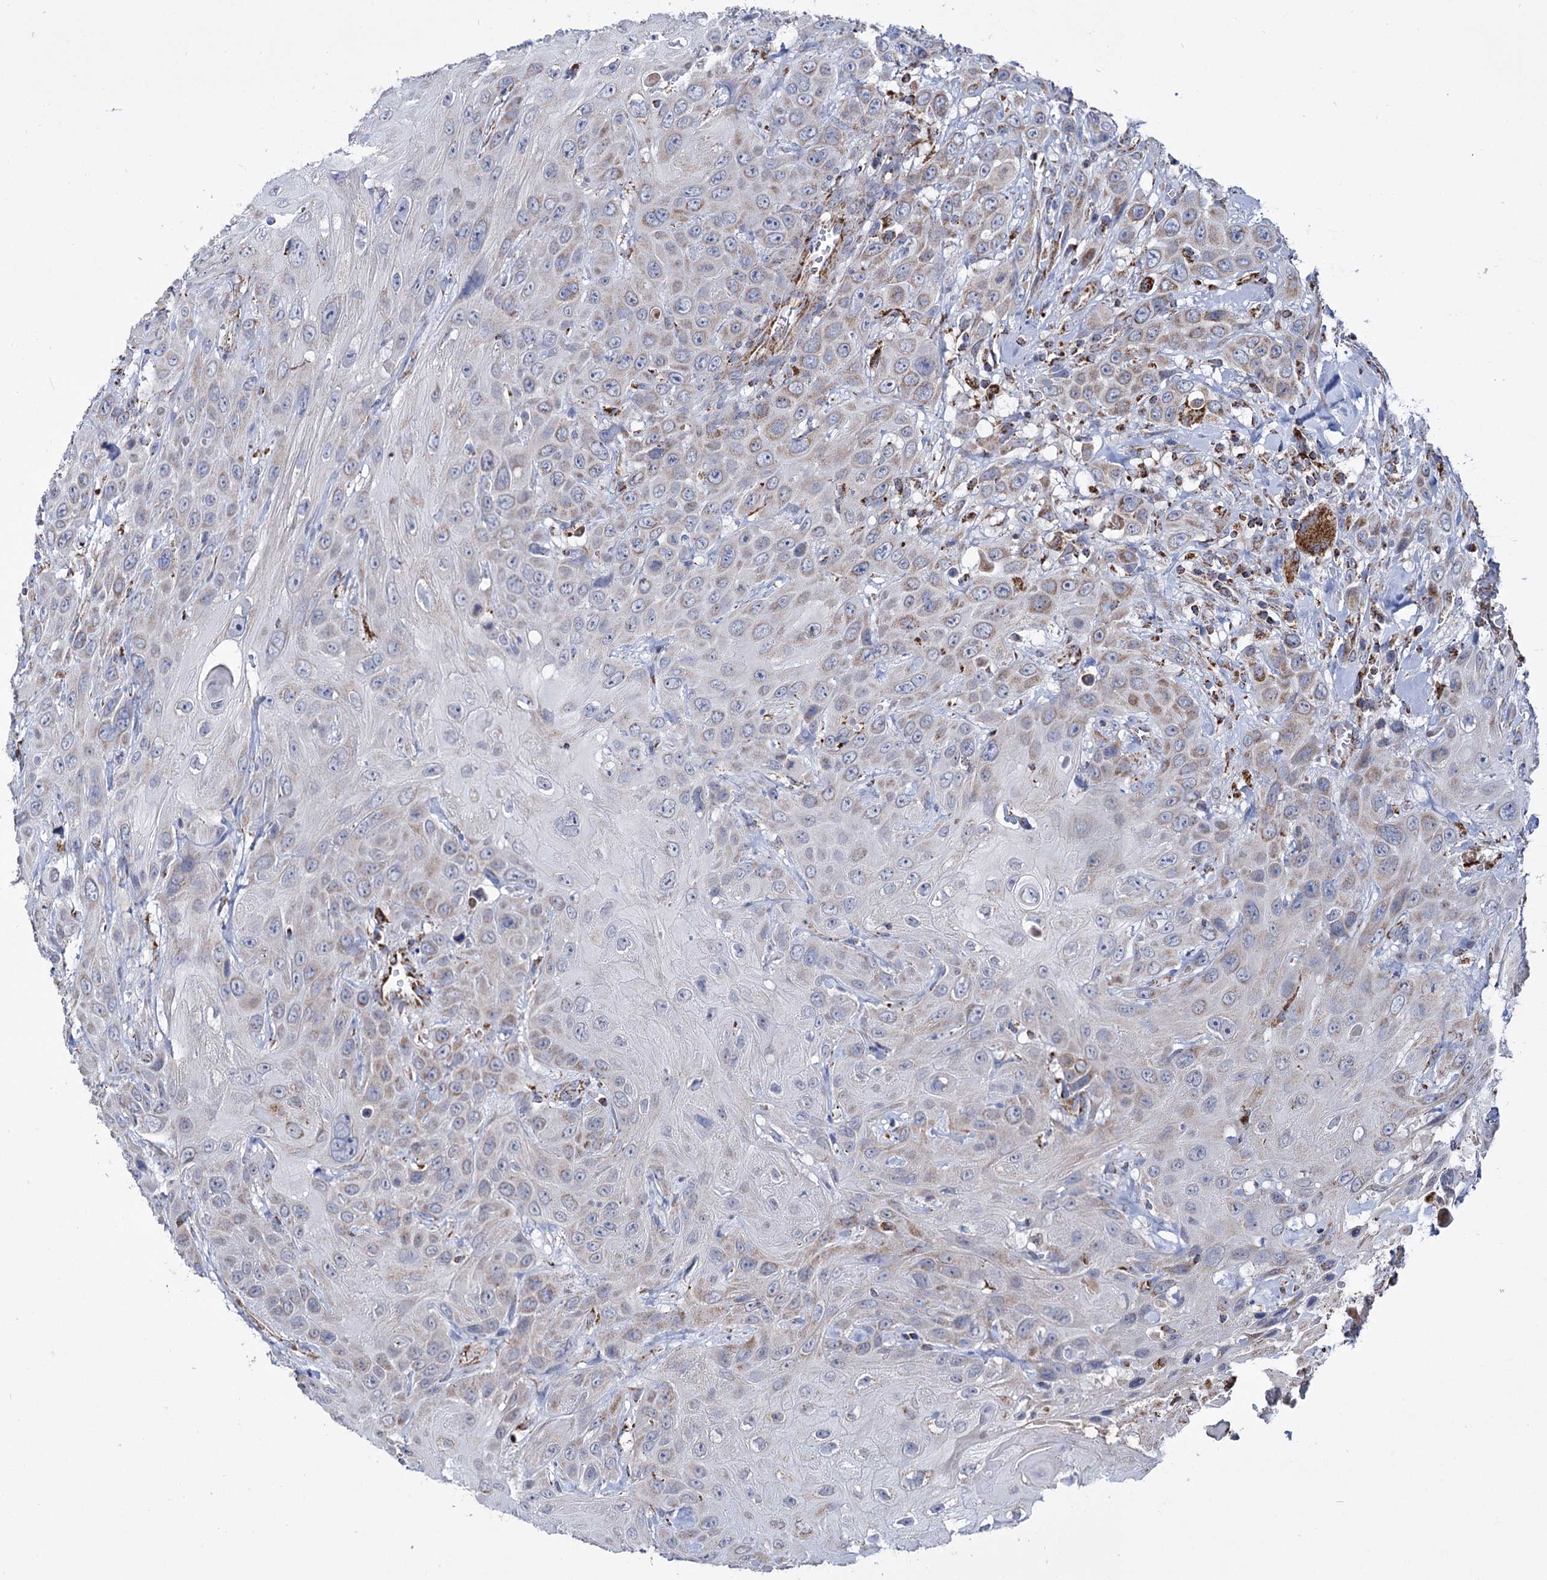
{"staining": {"intensity": "weak", "quantity": "25%-75%", "location": "cytoplasmic/membranous"}, "tissue": "head and neck cancer", "cell_type": "Tumor cells", "image_type": "cancer", "snomed": [{"axis": "morphology", "description": "Squamous cell carcinoma, NOS"}, {"axis": "topography", "description": "Head-Neck"}], "caption": "Immunohistochemical staining of human head and neck cancer (squamous cell carcinoma) demonstrates weak cytoplasmic/membranous protein expression in about 25%-75% of tumor cells. Nuclei are stained in blue.", "gene": "ABHD10", "patient": {"sex": "male", "age": 81}}